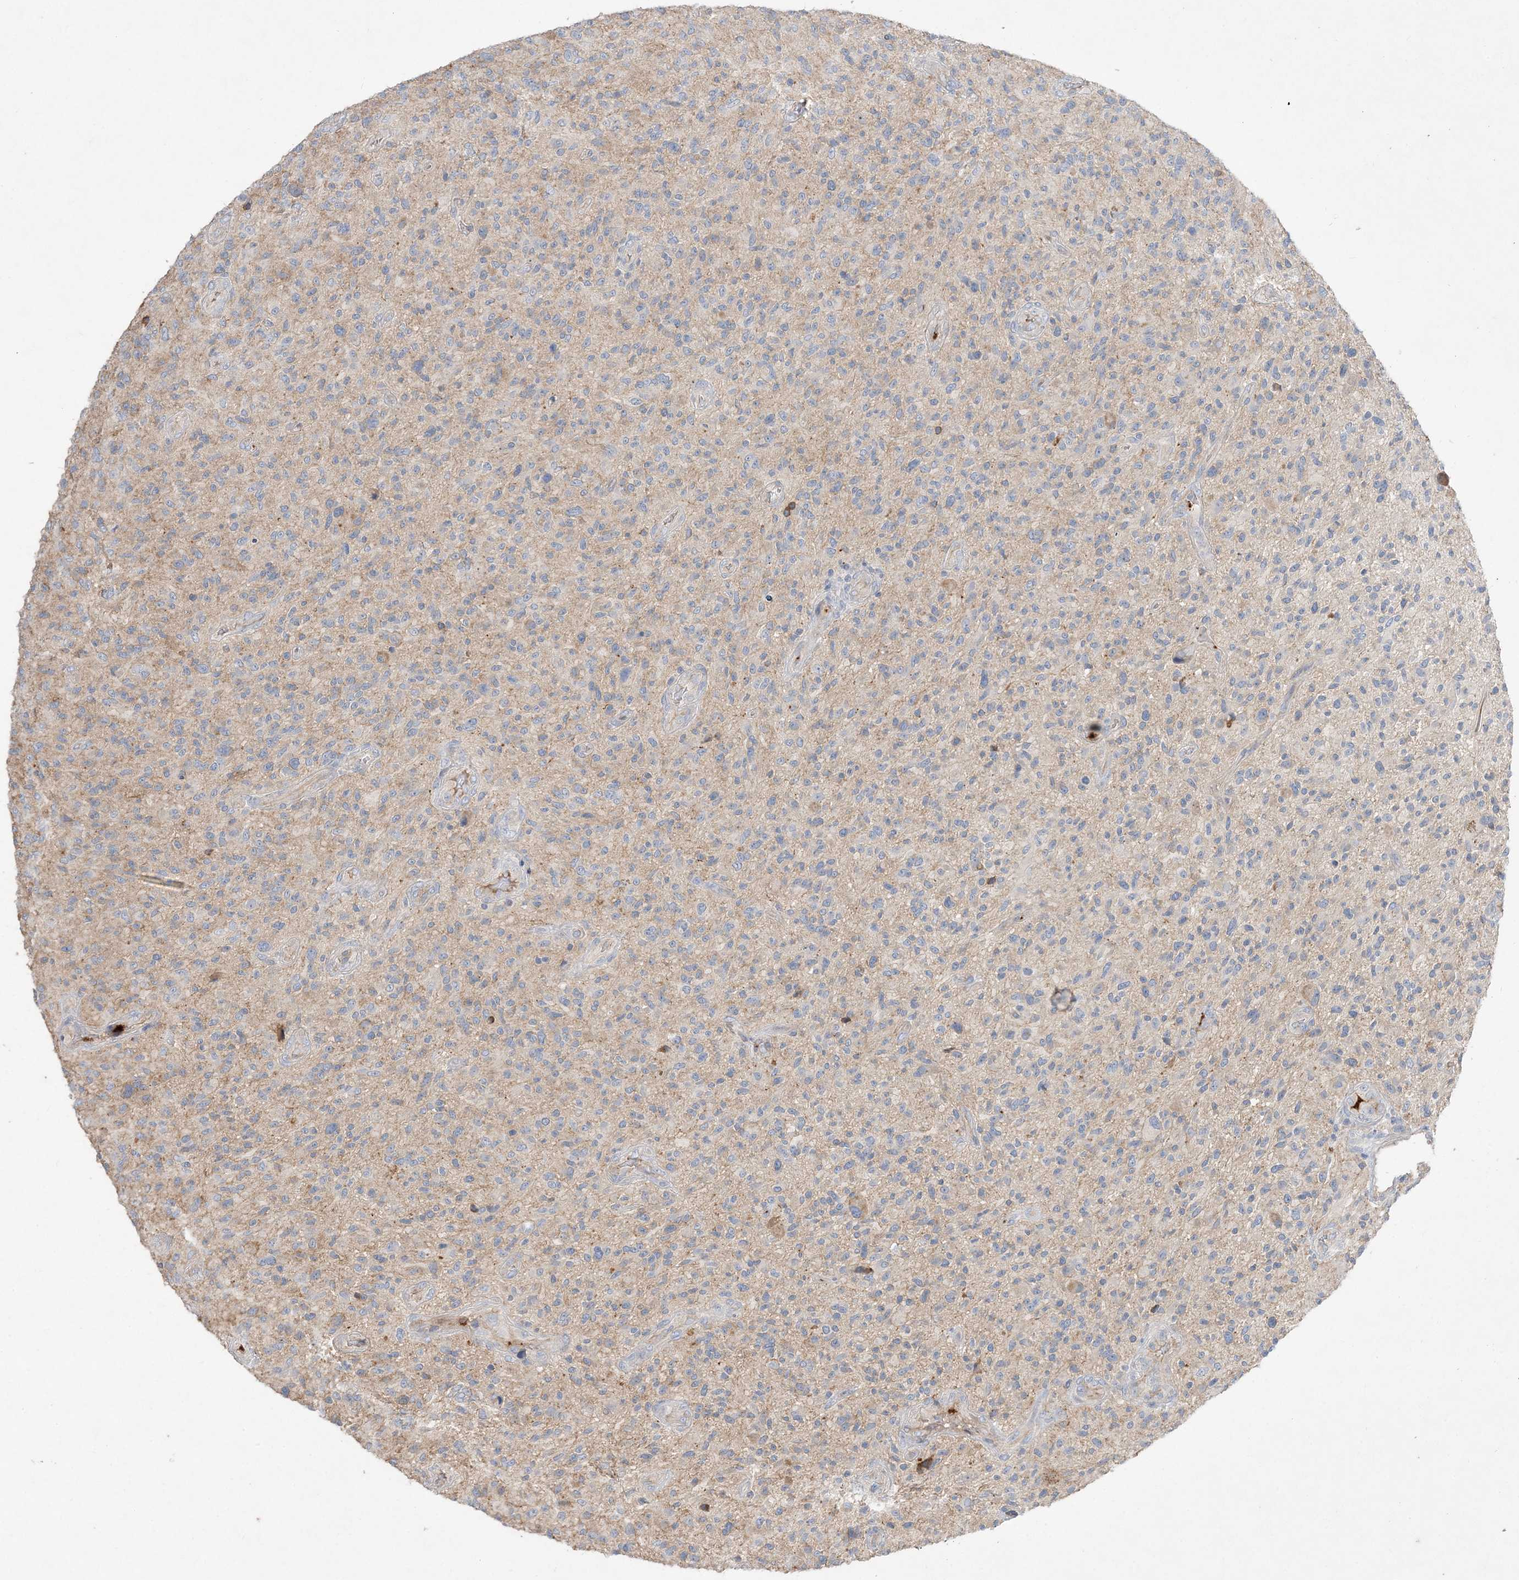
{"staining": {"intensity": "negative", "quantity": "none", "location": "none"}, "tissue": "glioma", "cell_type": "Tumor cells", "image_type": "cancer", "snomed": [{"axis": "morphology", "description": "Glioma, malignant, High grade"}, {"axis": "topography", "description": "Brain"}], "caption": "Micrograph shows no protein staining in tumor cells of glioma tissue. (DAB (3,3'-diaminobenzidine) immunohistochemistry, high magnification).", "gene": "ADCK2", "patient": {"sex": "male", "age": 47}}